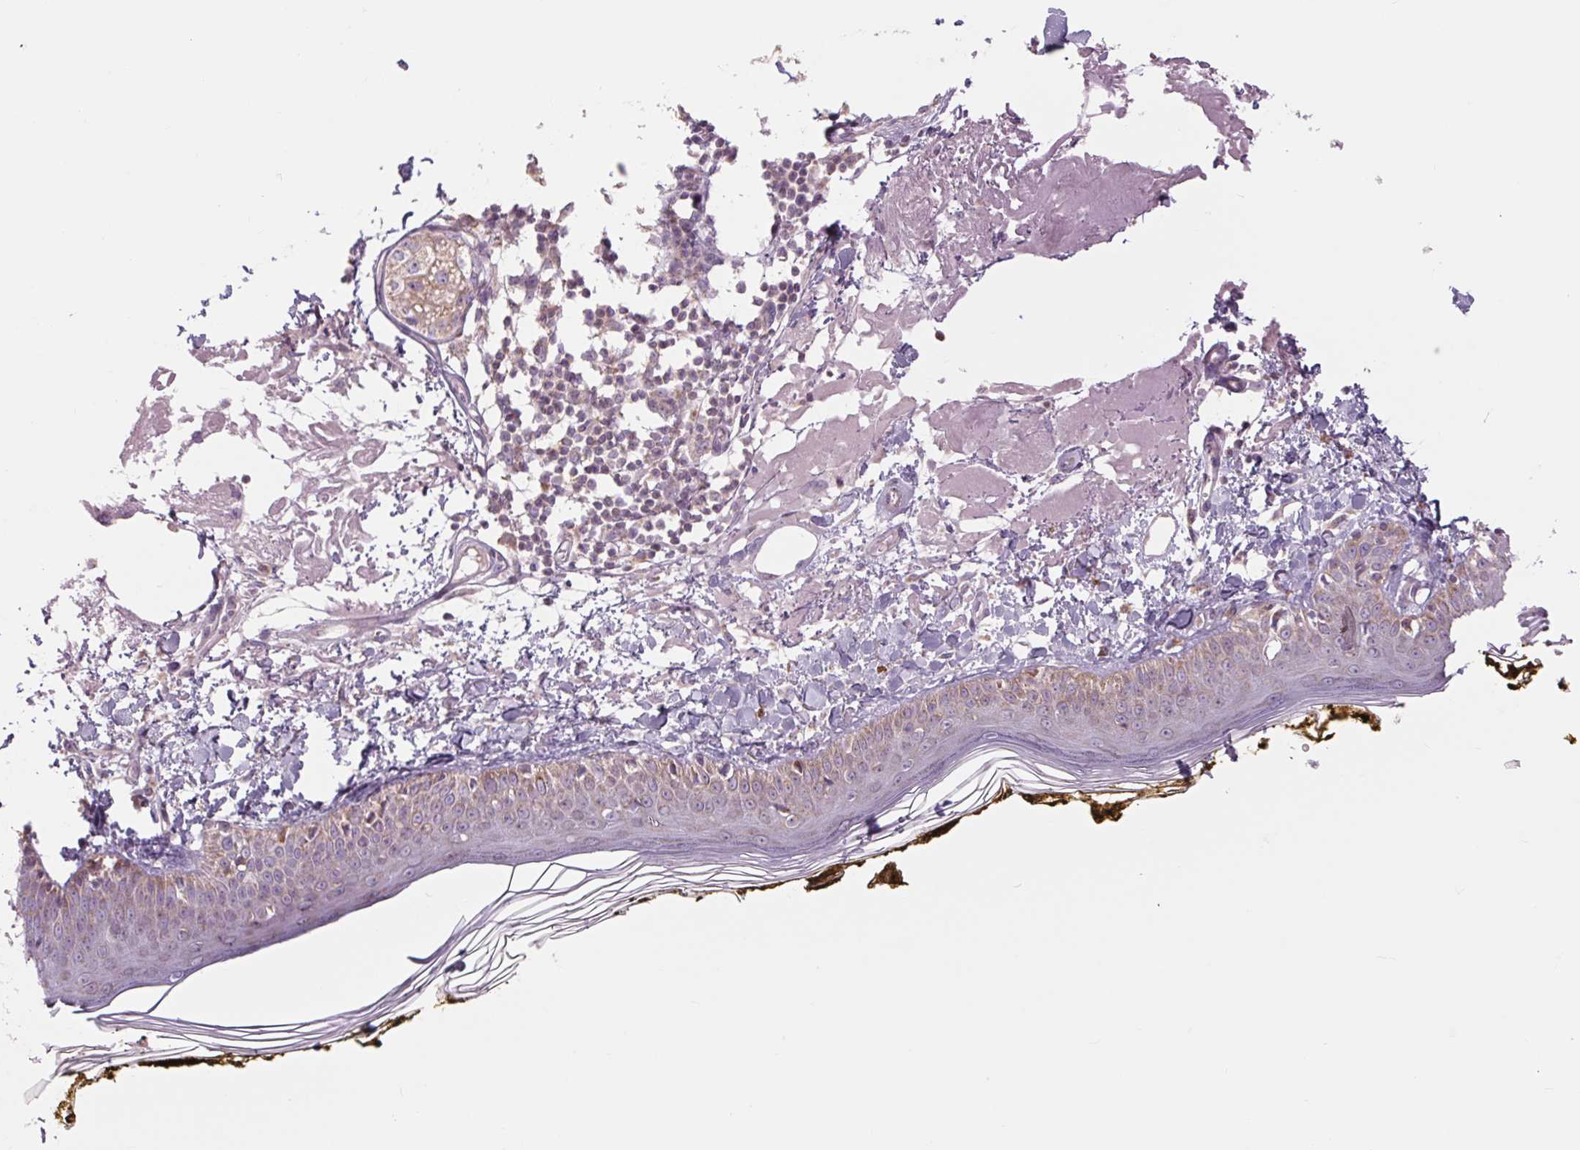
{"staining": {"intensity": "negative", "quantity": "none", "location": "none"}, "tissue": "skin", "cell_type": "Fibroblasts", "image_type": "normal", "snomed": [{"axis": "morphology", "description": "Normal tissue, NOS"}, {"axis": "topography", "description": "Skin"}], "caption": "Fibroblasts show no significant protein positivity in benign skin. (DAB immunohistochemistry with hematoxylin counter stain).", "gene": "COX6A1", "patient": {"sex": "male", "age": 76}}